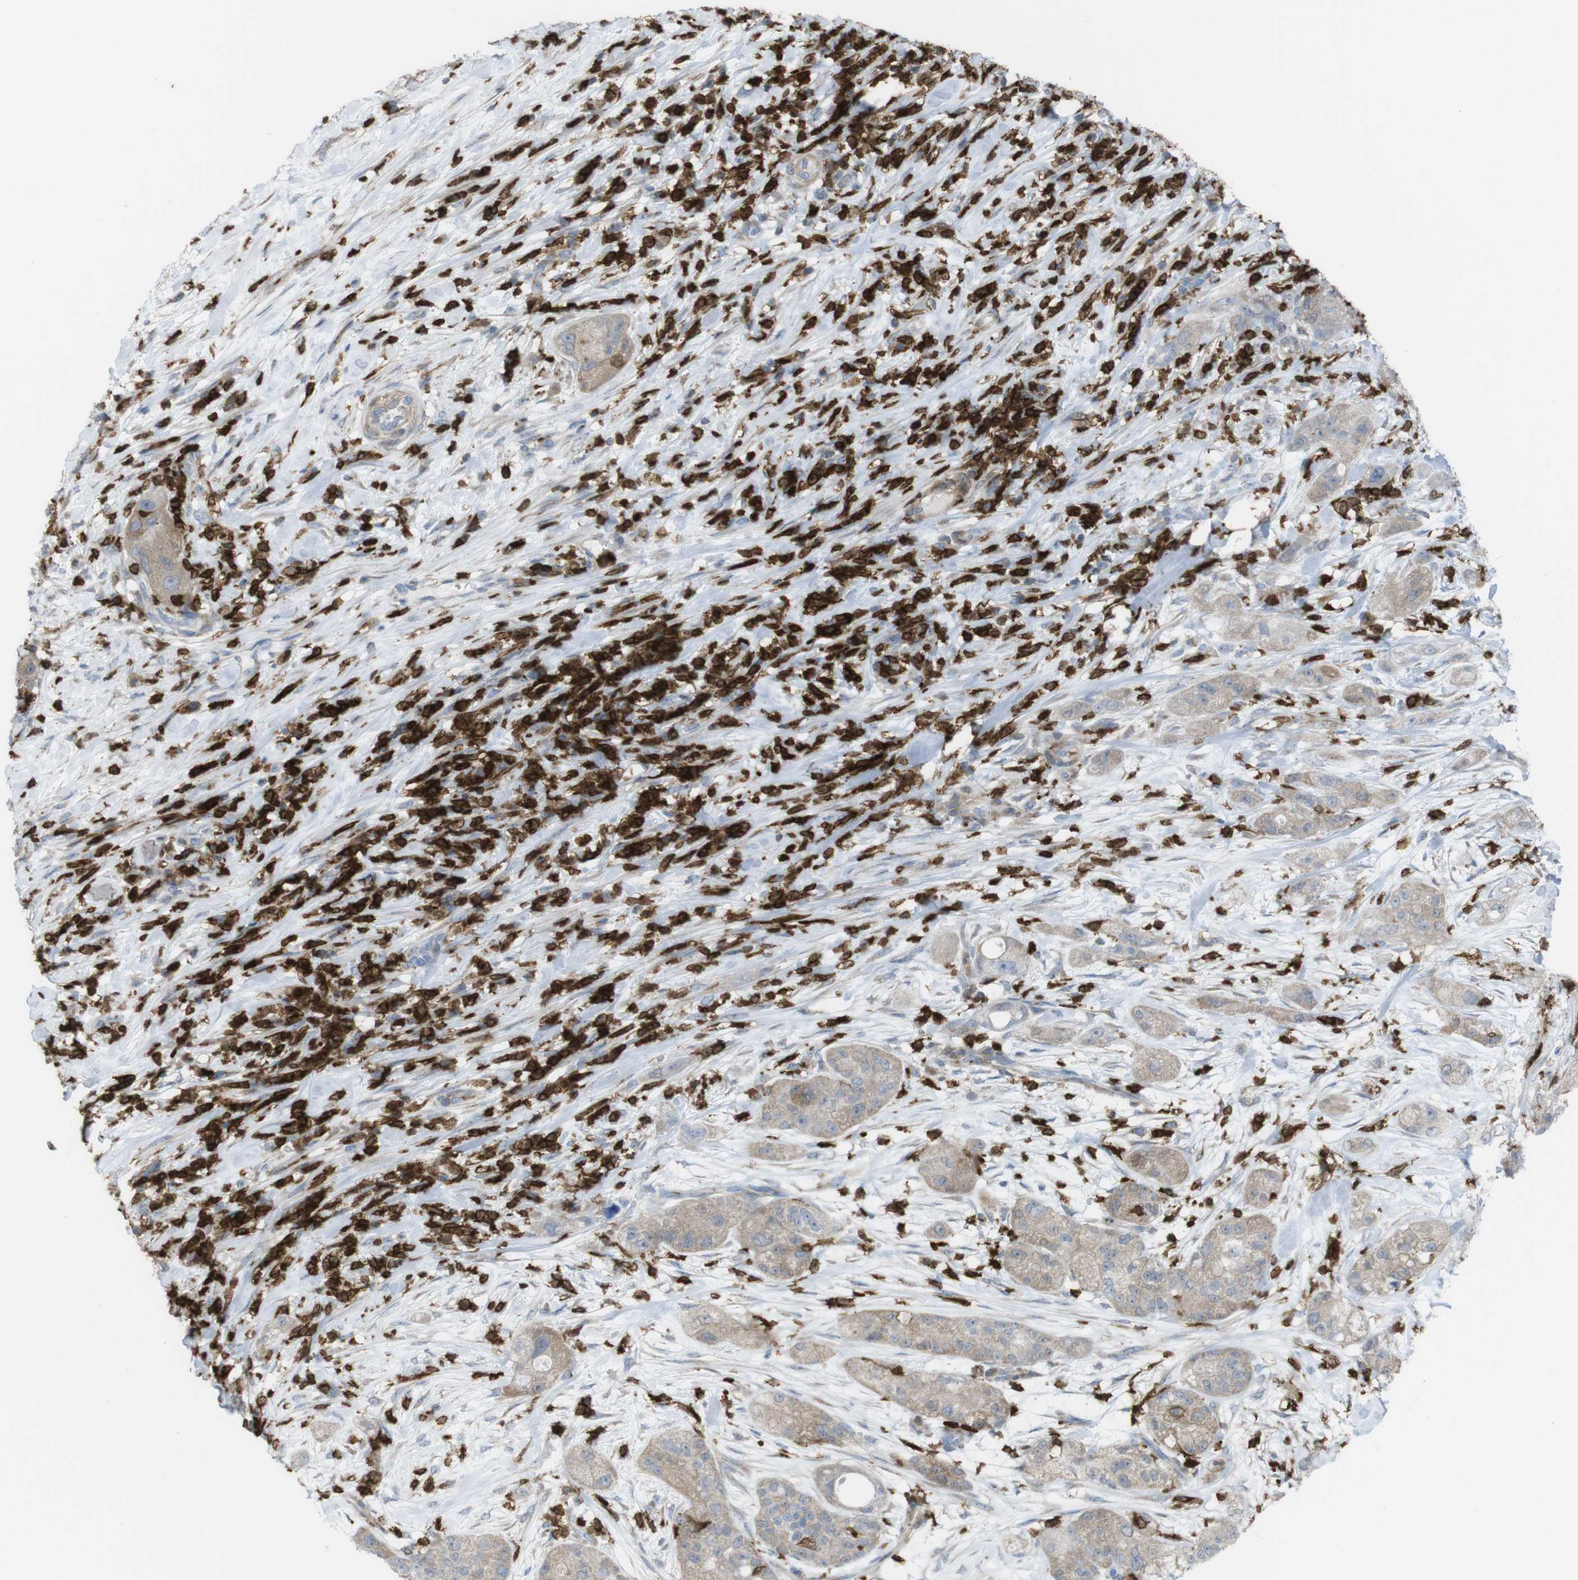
{"staining": {"intensity": "weak", "quantity": ">75%", "location": "cytoplasmic/membranous"}, "tissue": "pancreatic cancer", "cell_type": "Tumor cells", "image_type": "cancer", "snomed": [{"axis": "morphology", "description": "Adenocarcinoma, NOS"}, {"axis": "topography", "description": "Pancreas"}], "caption": "This micrograph shows IHC staining of adenocarcinoma (pancreatic), with low weak cytoplasmic/membranous expression in about >75% of tumor cells.", "gene": "PRKCD", "patient": {"sex": "female", "age": 78}}